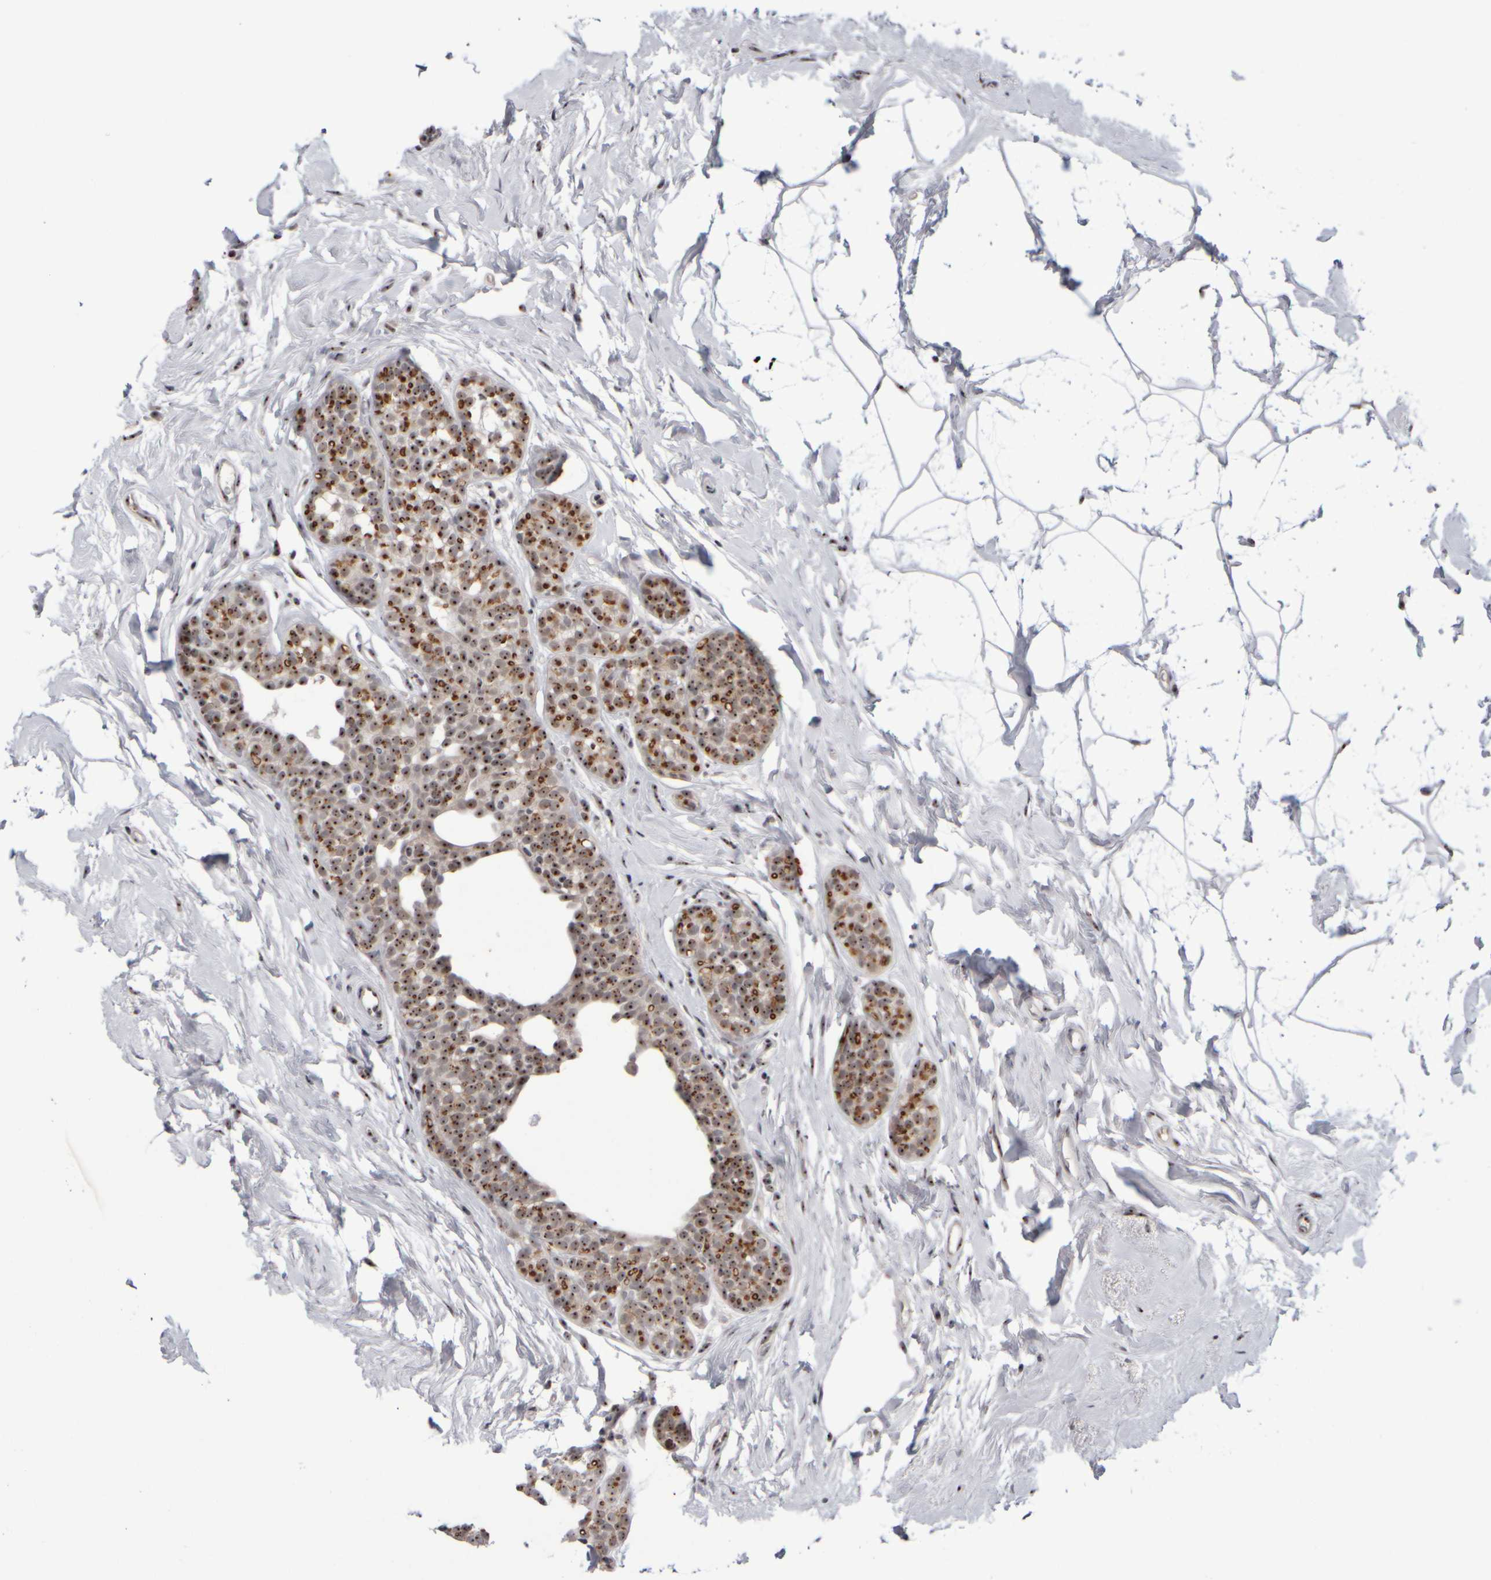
{"staining": {"intensity": "moderate", "quantity": ">75%", "location": "cytoplasmic/membranous,nuclear"}, "tissue": "breast cancer", "cell_type": "Tumor cells", "image_type": "cancer", "snomed": [{"axis": "morphology", "description": "Duct carcinoma"}, {"axis": "topography", "description": "Breast"}], "caption": "Immunohistochemistry image of neoplastic tissue: breast cancer stained using IHC exhibits medium levels of moderate protein expression localized specifically in the cytoplasmic/membranous and nuclear of tumor cells, appearing as a cytoplasmic/membranous and nuclear brown color.", "gene": "SURF6", "patient": {"sex": "female", "age": 55}}